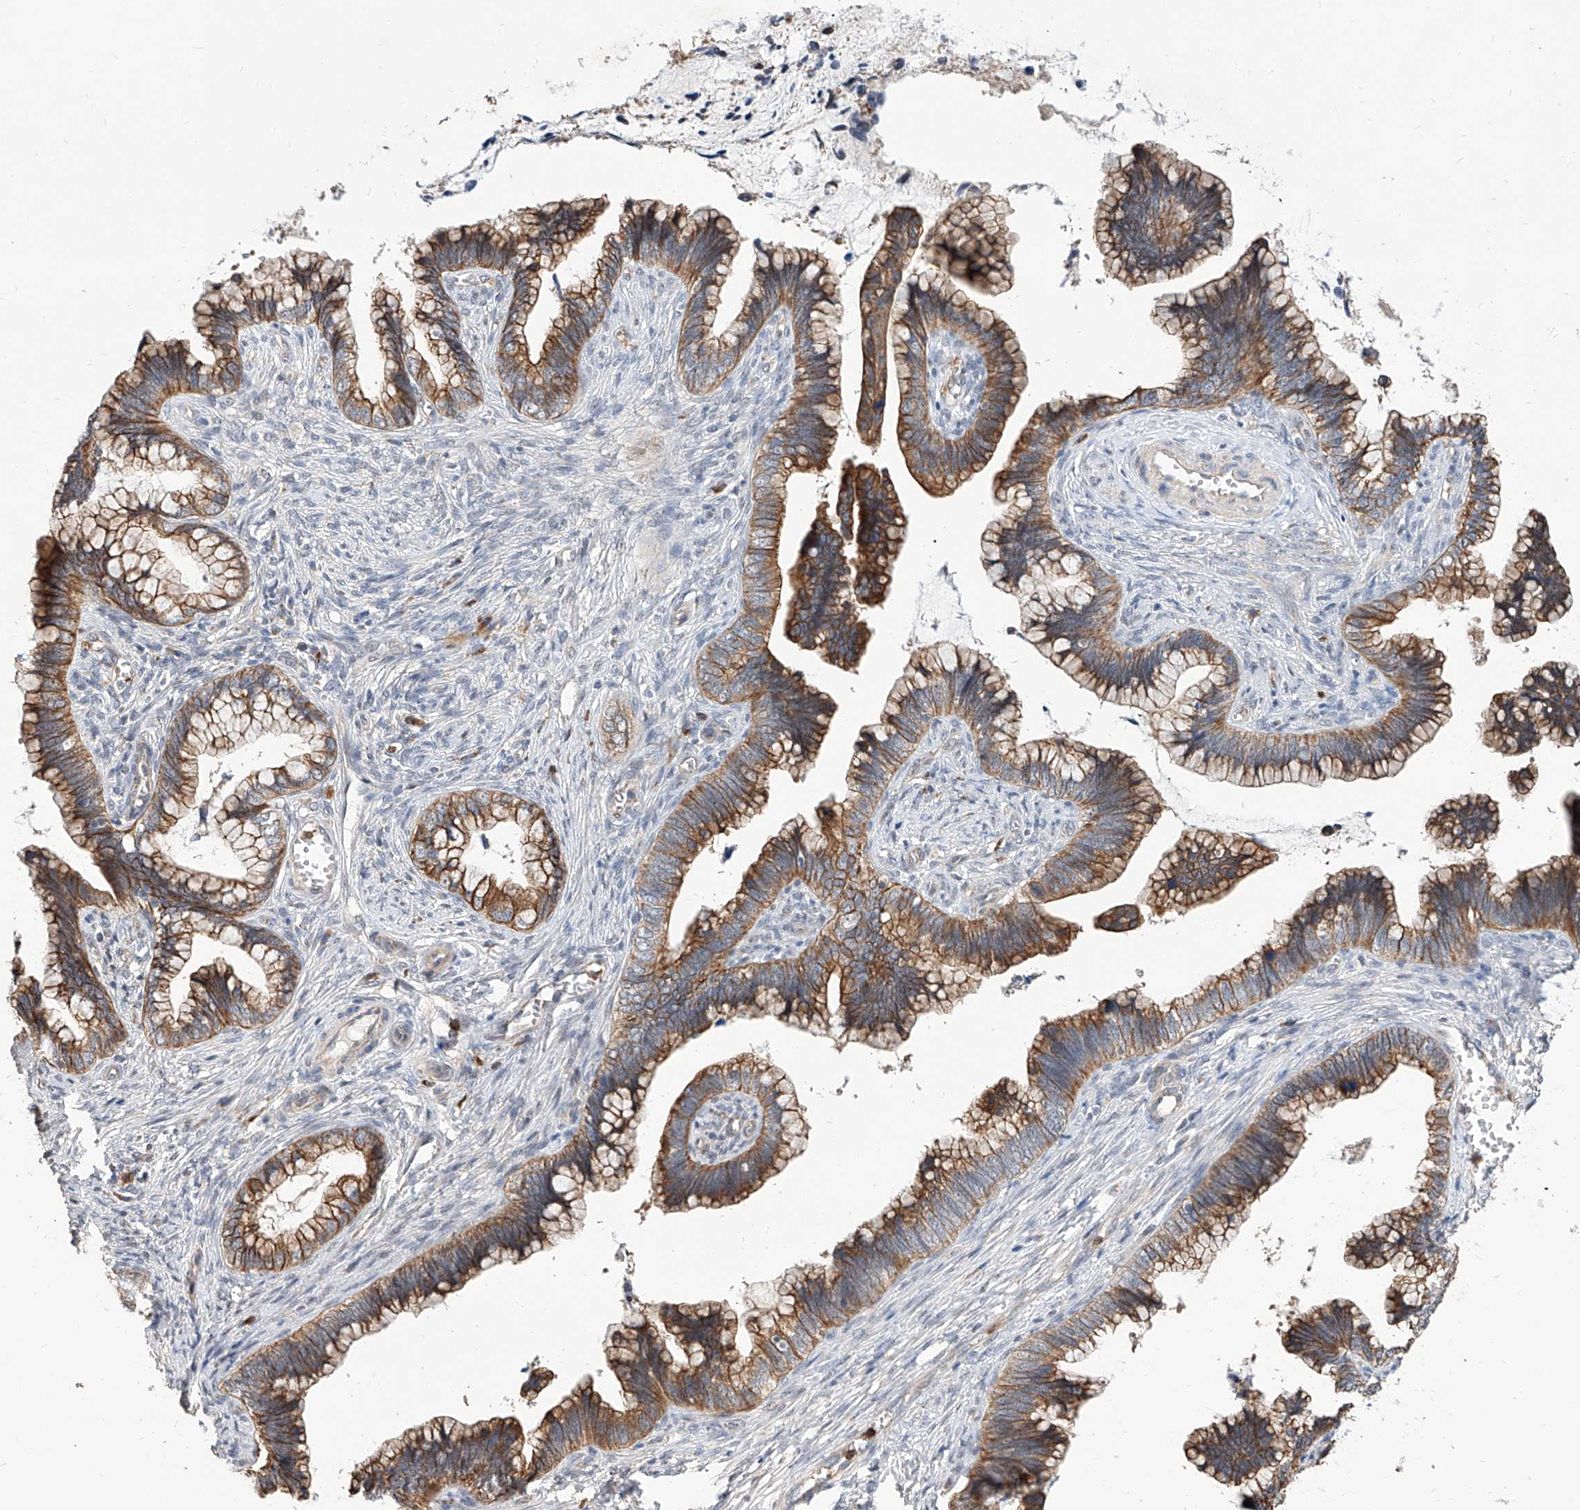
{"staining": {"intensity": "moderate", "quantity": ">75%", "location": "cytoplasmic/membranous"}, "tissue": "cervical cancer", "cell_type": "Tumor cells", "image_type": "cancer", "snomed": [{"axis": "morphology", "description": "Adenocarcinoma, NOS"}, {"axis": "topography", "description": "Cervix"}], "caption": "A micrograph of cervical cancer (adenocarcinoma) stained for a protein reveals moderate cytoplasmic/membranous brown staining in tumor cells.", "gene": "MFSD4B", "patient": {"sex": "female", "age": 44}}